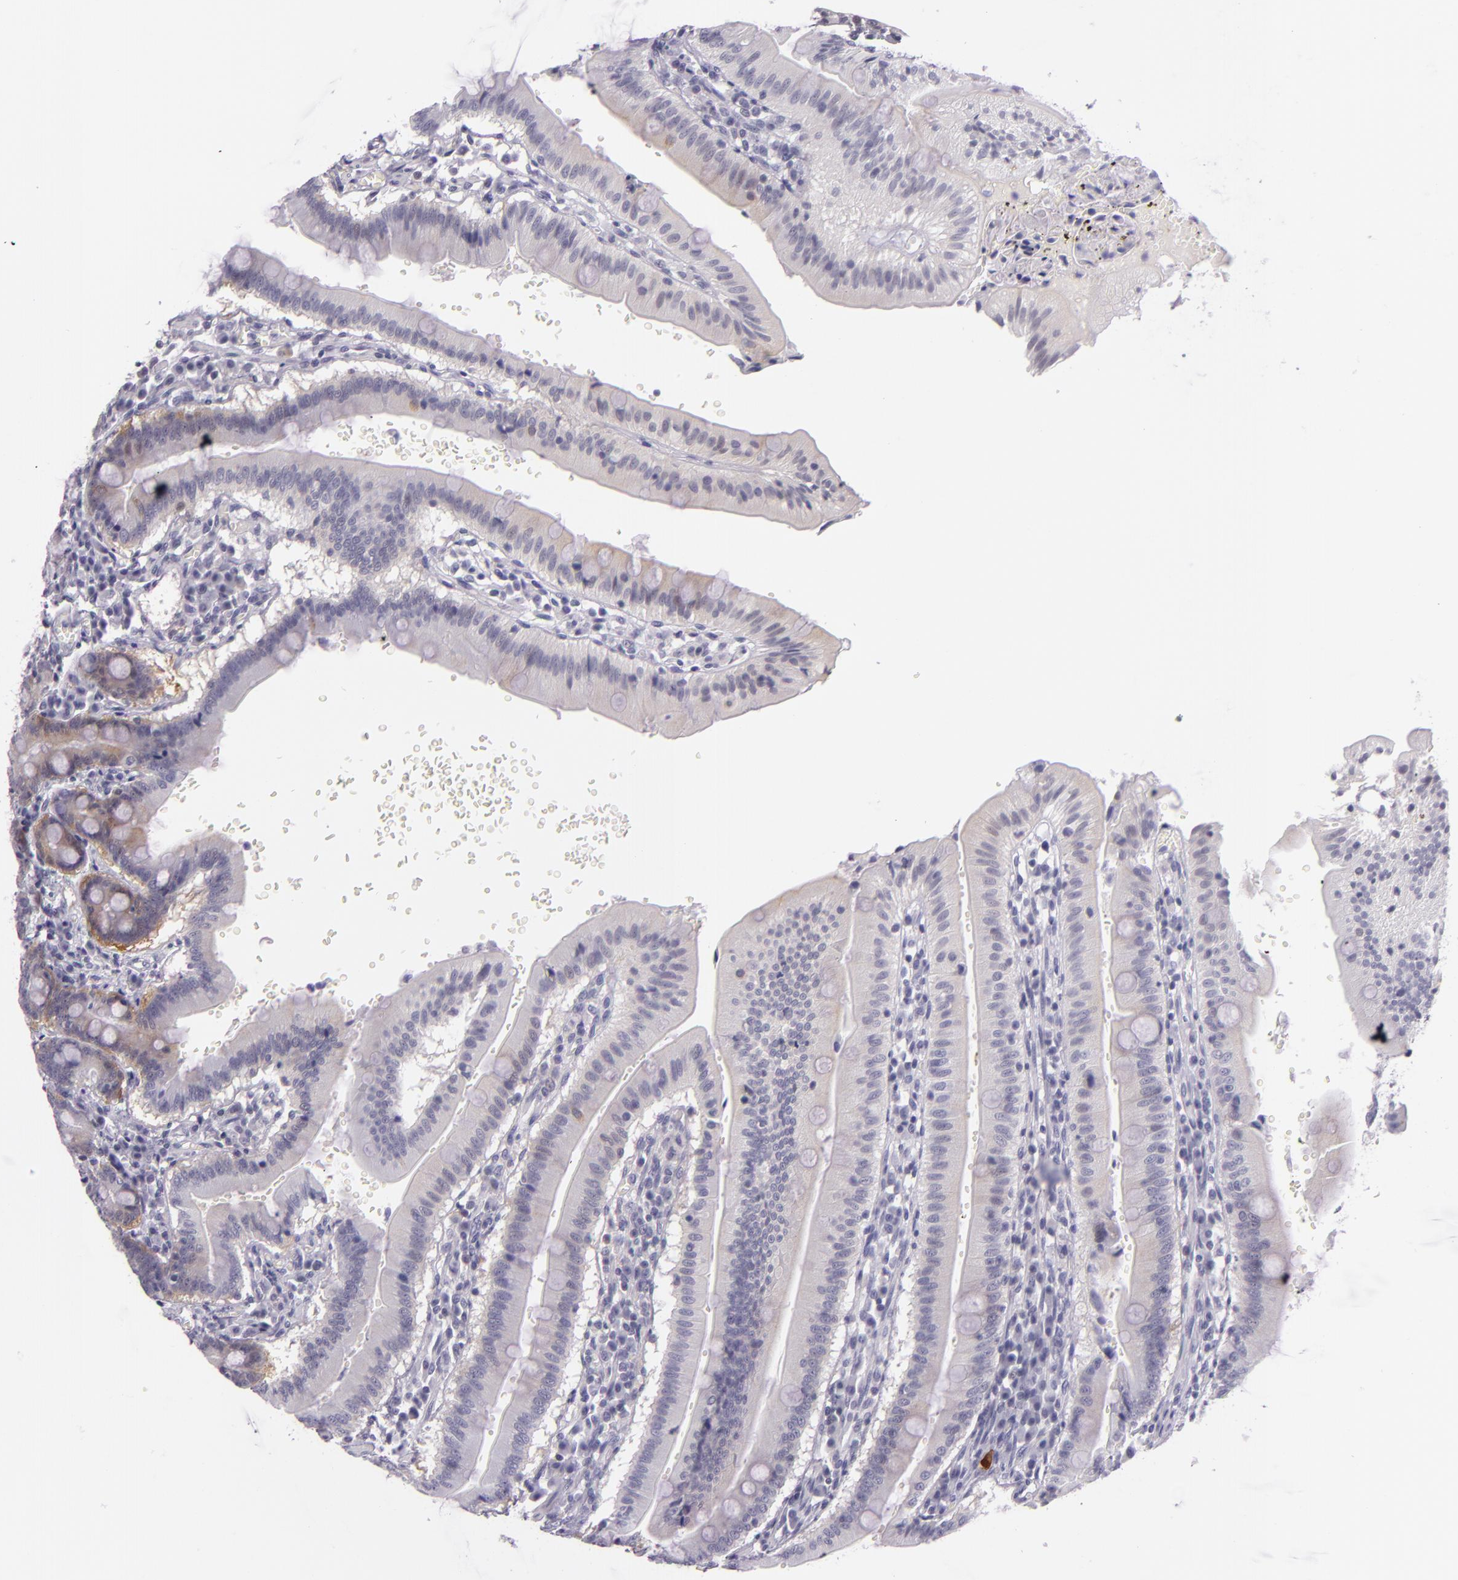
{"staining": {"intensity": "weak", "quantity": "<25%", "location": "cytoplasmic/membranous"}, "tissue": "small intestine", "cell_type": "Glandular cells", "image_type": "normal", "snomed": [{"axis": "morphology", "description": "Normal tissue, NOS"}, {"axis": "topography", "description": "Small intestine"}], "caption": "DAB (3,3'-diaminobenzidine) immunohistochemical staining of normal small intestine reveals no significant expression in glandular cells.", "gene": "HSP90AA1", "patient": {"sex": "male", "age": 71}}